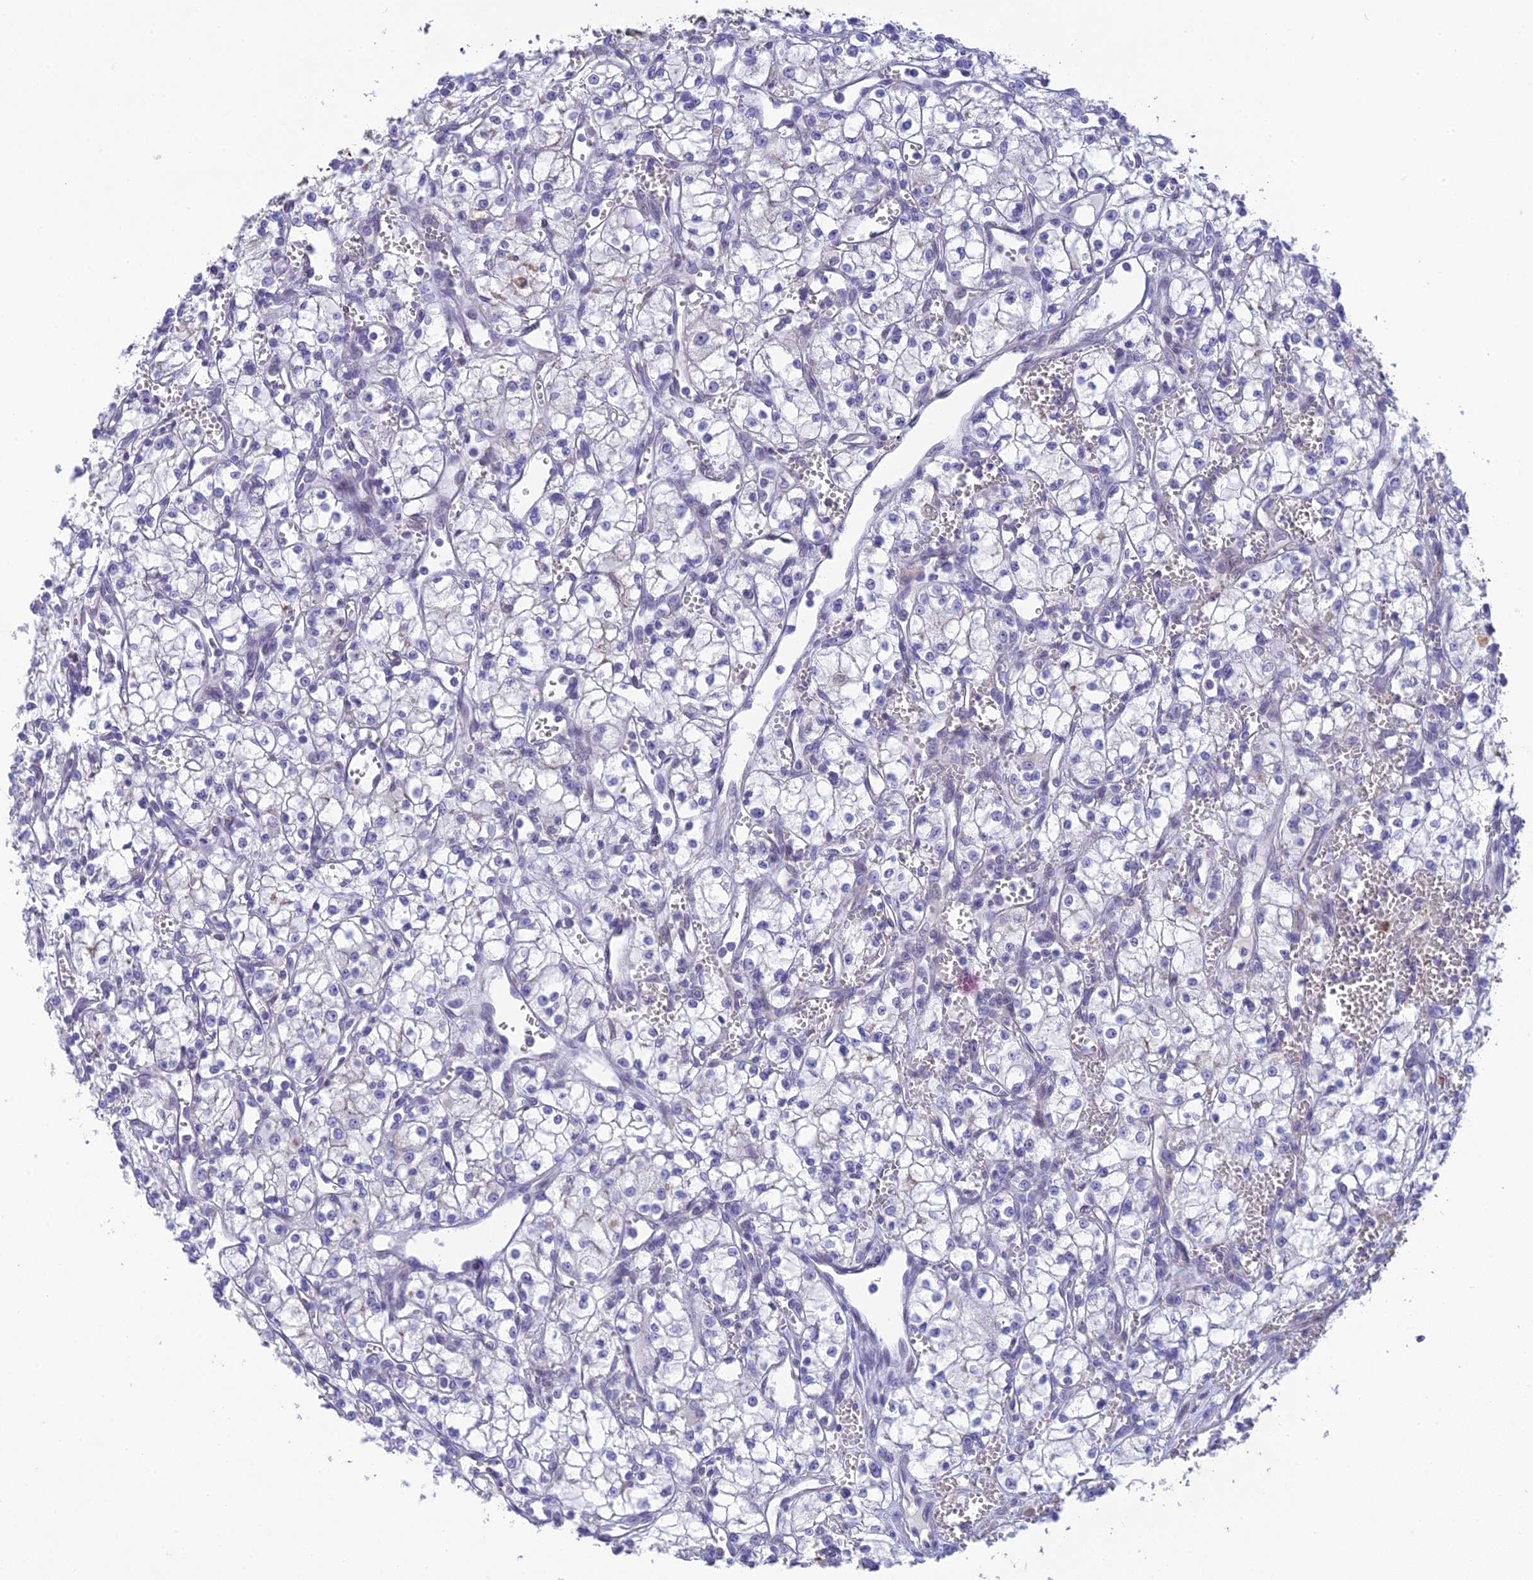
{"staining": {"intensity": "negative", "quantity": "none", "location": "none"}, "tissue": "renal cancer", "cell_type": "Tumor cells", "image_type": "cancer", "snomed": [{"axis": "morphology", "description": "Adenocarcinoma, NOS"}, {"axis": "topography", "description": "Kidney"}], "caption": "There is no significant staining in tumor cells of renal cancer.", "gene": "BMT2", "patient": {"sex": "male", "age": 59}}